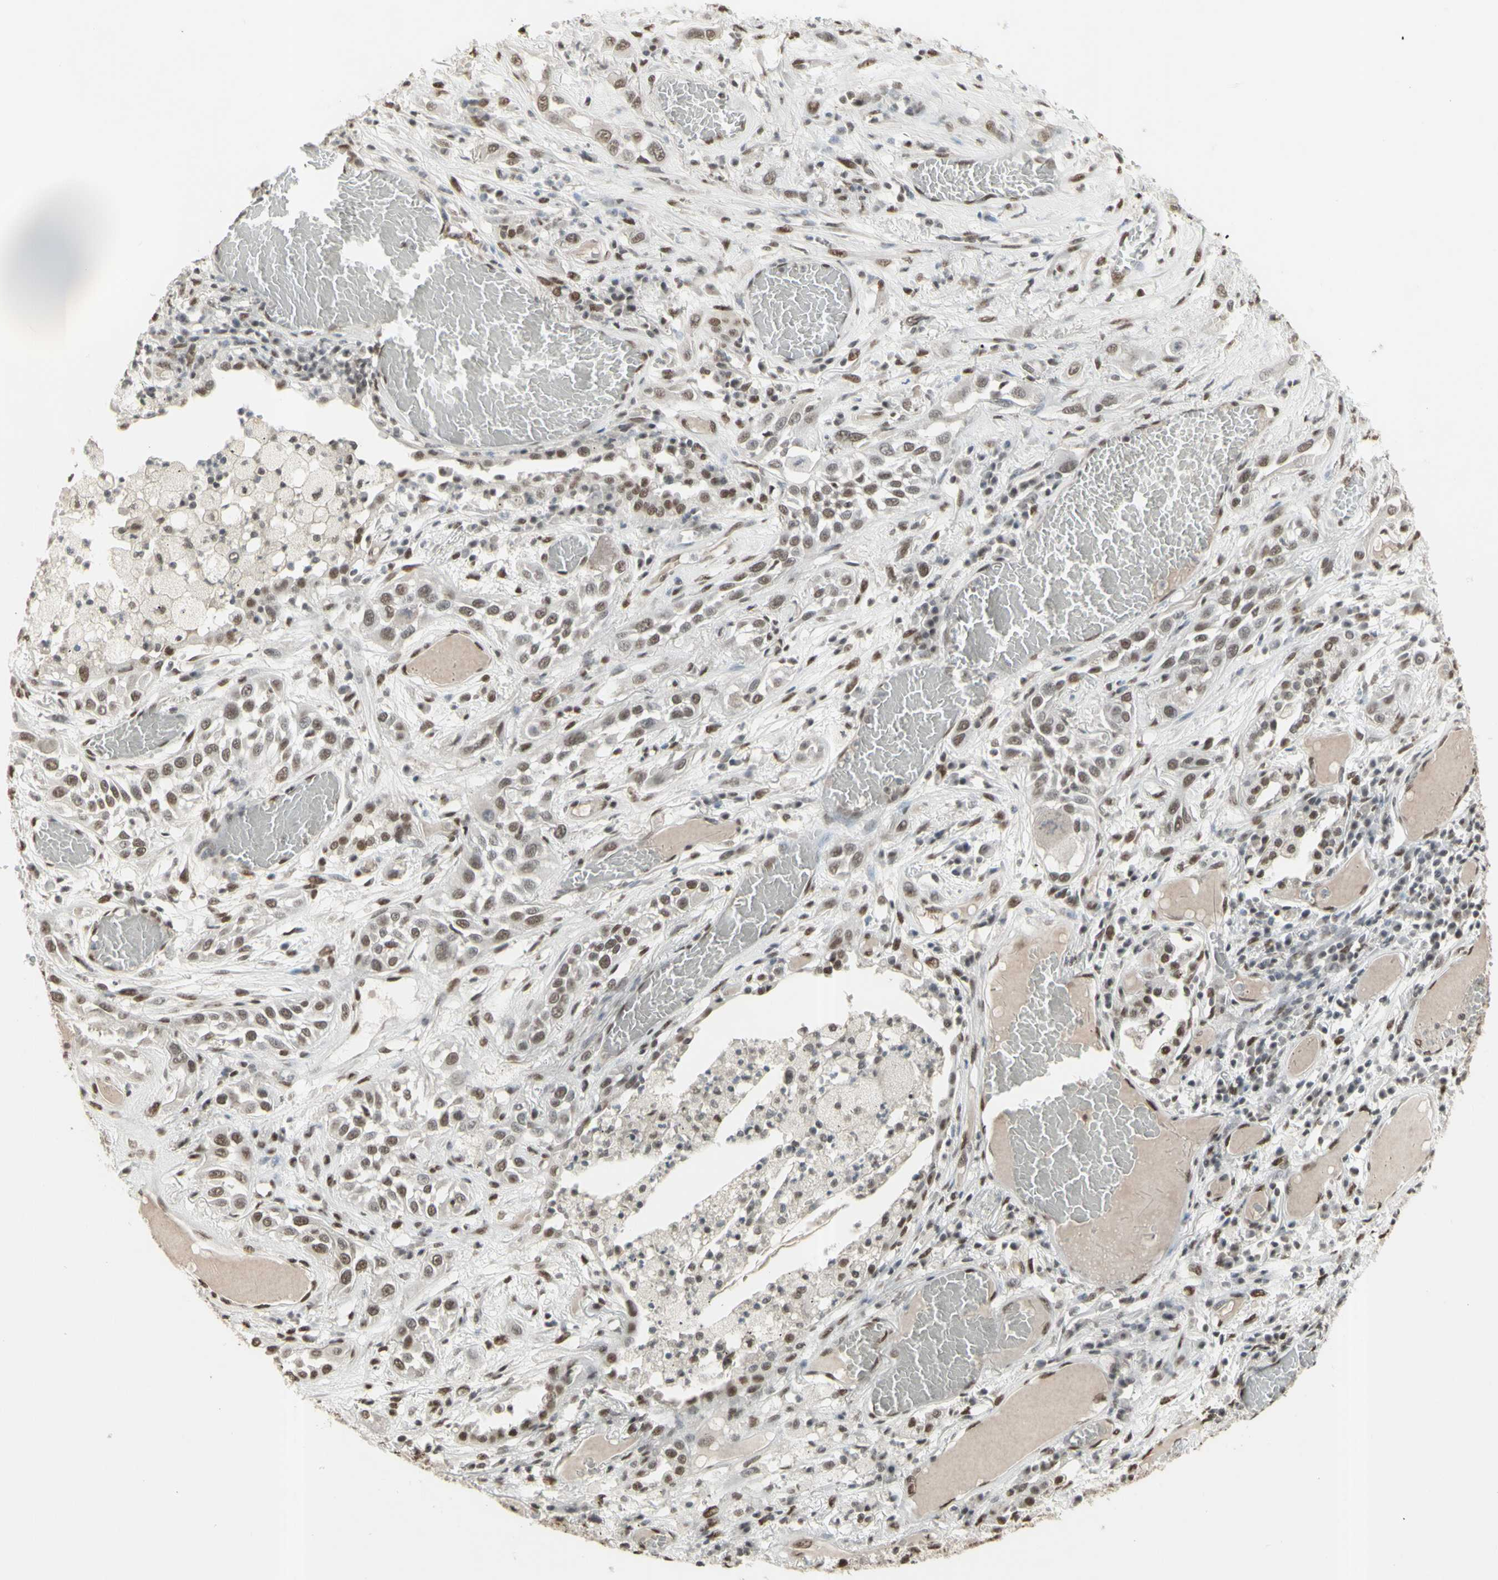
{"staining": {"intensity": "moderate", "quantity": ">75%", "location": "nuclear"}, "tissue": "lung cancer", "cell_type": "Tumor cells", "image_type": "cancer", "snomed": [{"axis": "morphology", "description": "Squamous cell carcinoma, NOS"}, {"axis": "topography", "description": "Lung"}], "caption": "This is an image of immunohistochemistry staining of lung cancer, which shows moderate expression in the nuclear of tumor cells.", "gene": "TRIM28", "patient": {"sex": "male", "age": 71}}